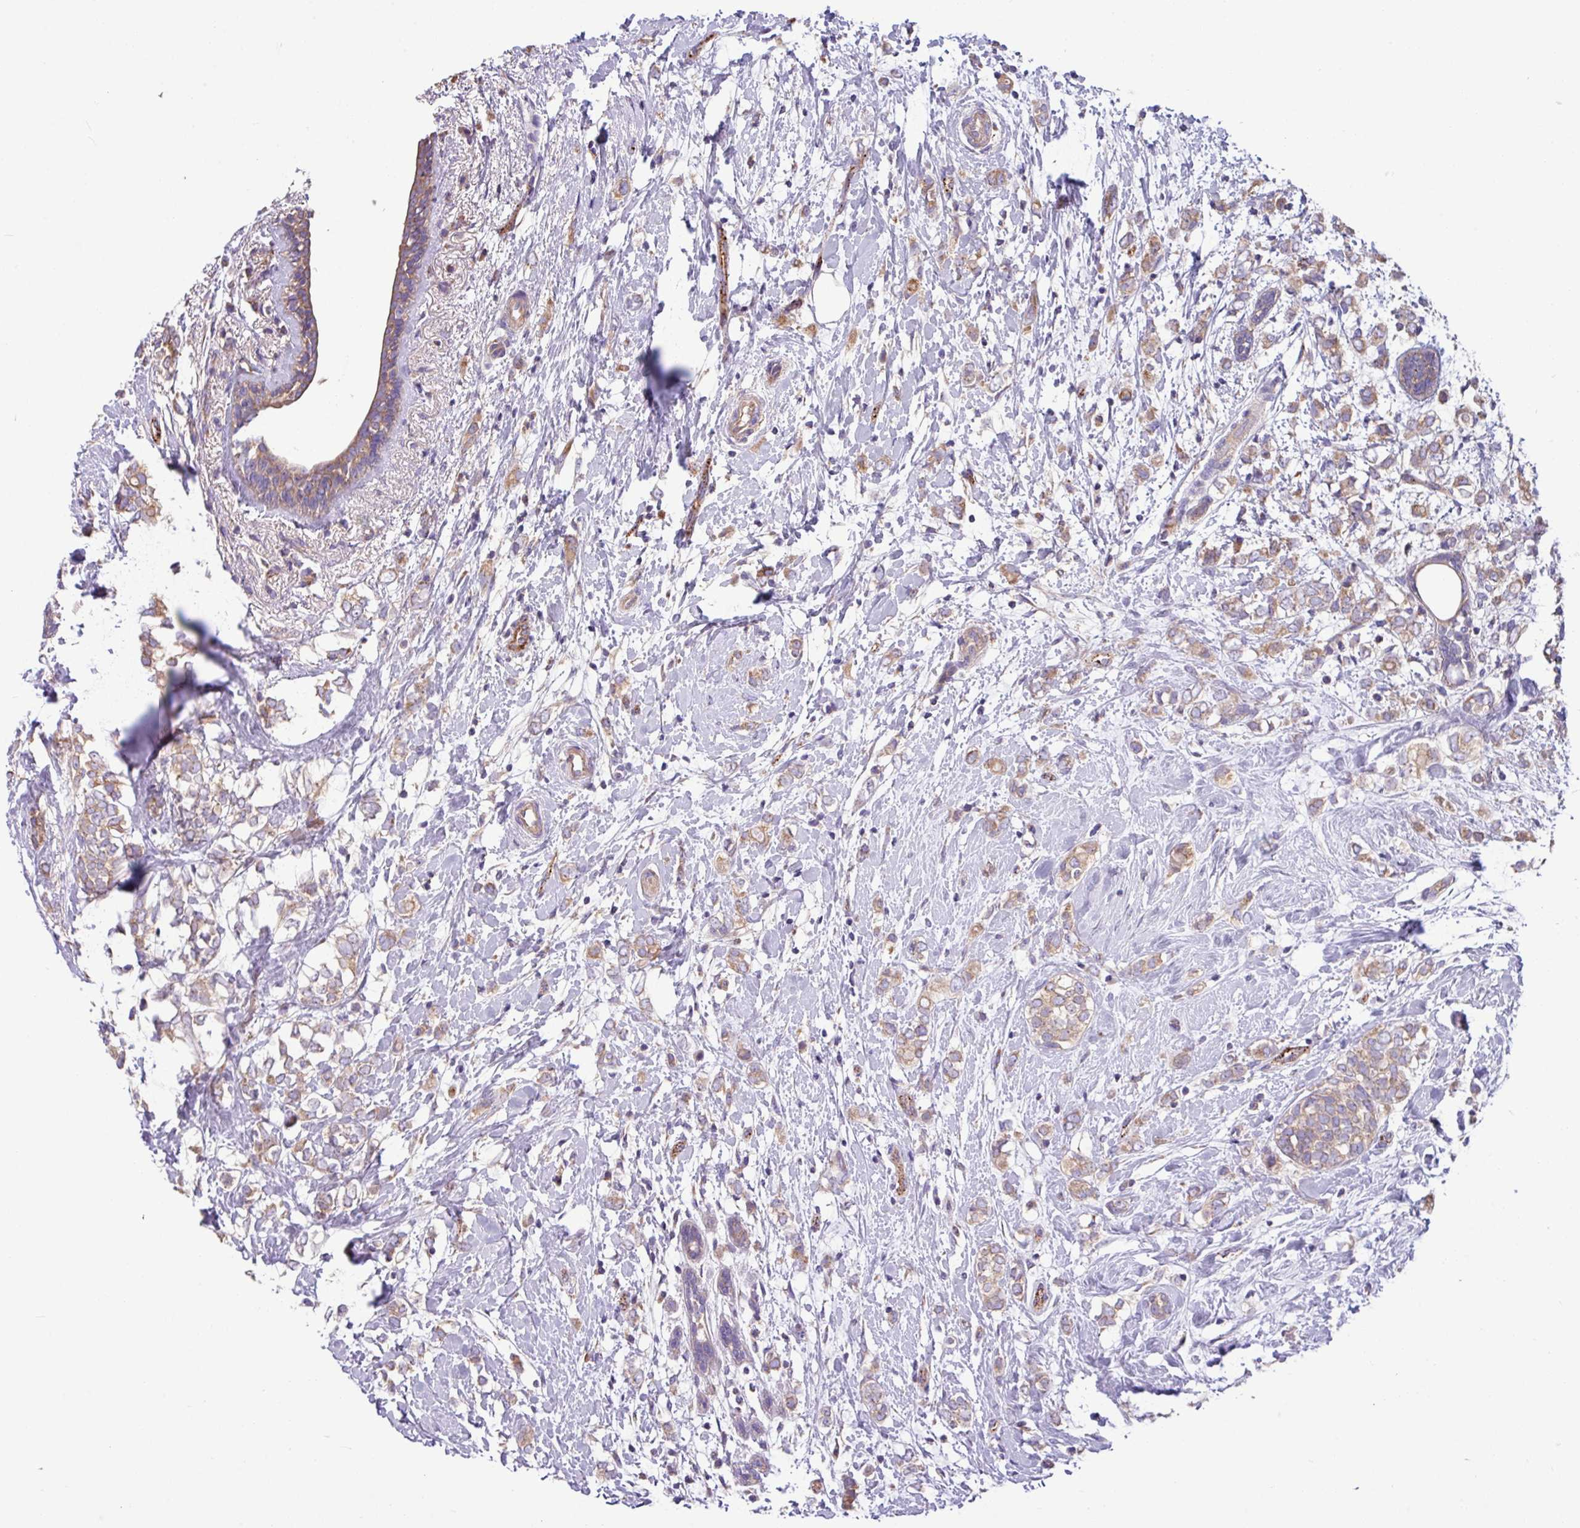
{"staining": {"intensity": "weak", "quantity": ">75%", "location": "cytoplasmic/membranous"}, "tissue": "breast cancer", "cell_type": "Tumor cells", "image_type": "cancer", "snomed": [{"axis": "morphology", "description": "Normal tissue, NOS"}, {"axis": "morphology", "description": "Lobular carcinoma"}, {"axis": "topography", "description": "Breast"}], "caption": "Protein expression analysis of lobular carcinoma (breast) reveals weak cytoplasmic/membranous staining in approximately >75% of tumor cells.", "gene": "PPM1J", "patient": {"sex": "female", "age": 47}}